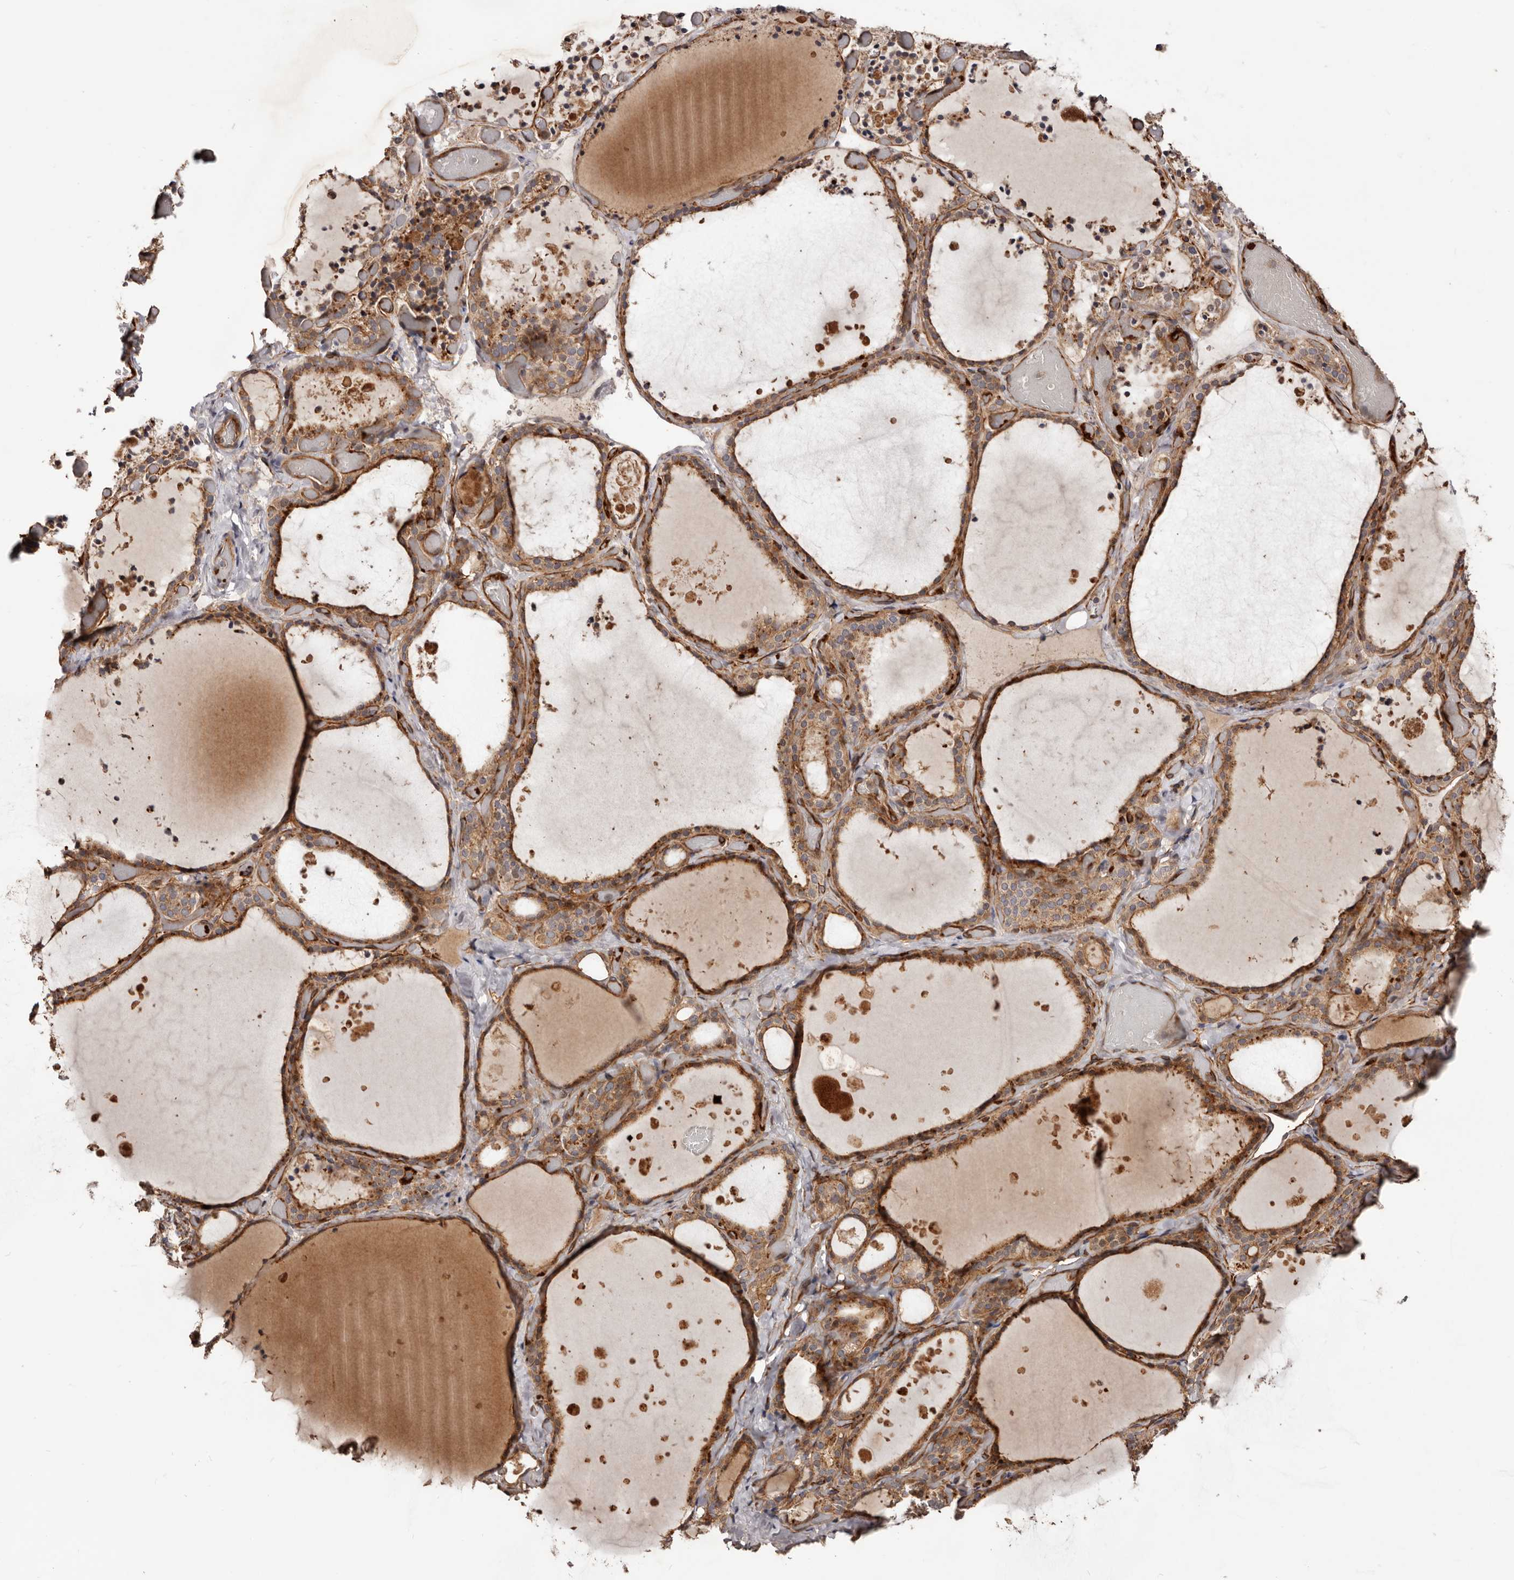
{"staining": {"intensity": "moderate", "quantity": ">75%", "location": "cytoplasmic/membranous"}, "tissue": "thyroid gland", "cell_type": "Glandular cells", "image_type": "normal", "snomed": [{"axis": "morphology", "description": "Normal tissue, NOS"}, {"axis": "topography", "description": "Thyroid gland"}], "caption": "This is a micrograph of immunohistochemistry staining of unremarkable thyroid gland, which shows moderate expression in the cytoplasmic/membranous of glandular cells.", "gene": "GTPBP1", "patient": {"sex": "female", "age": 44}}